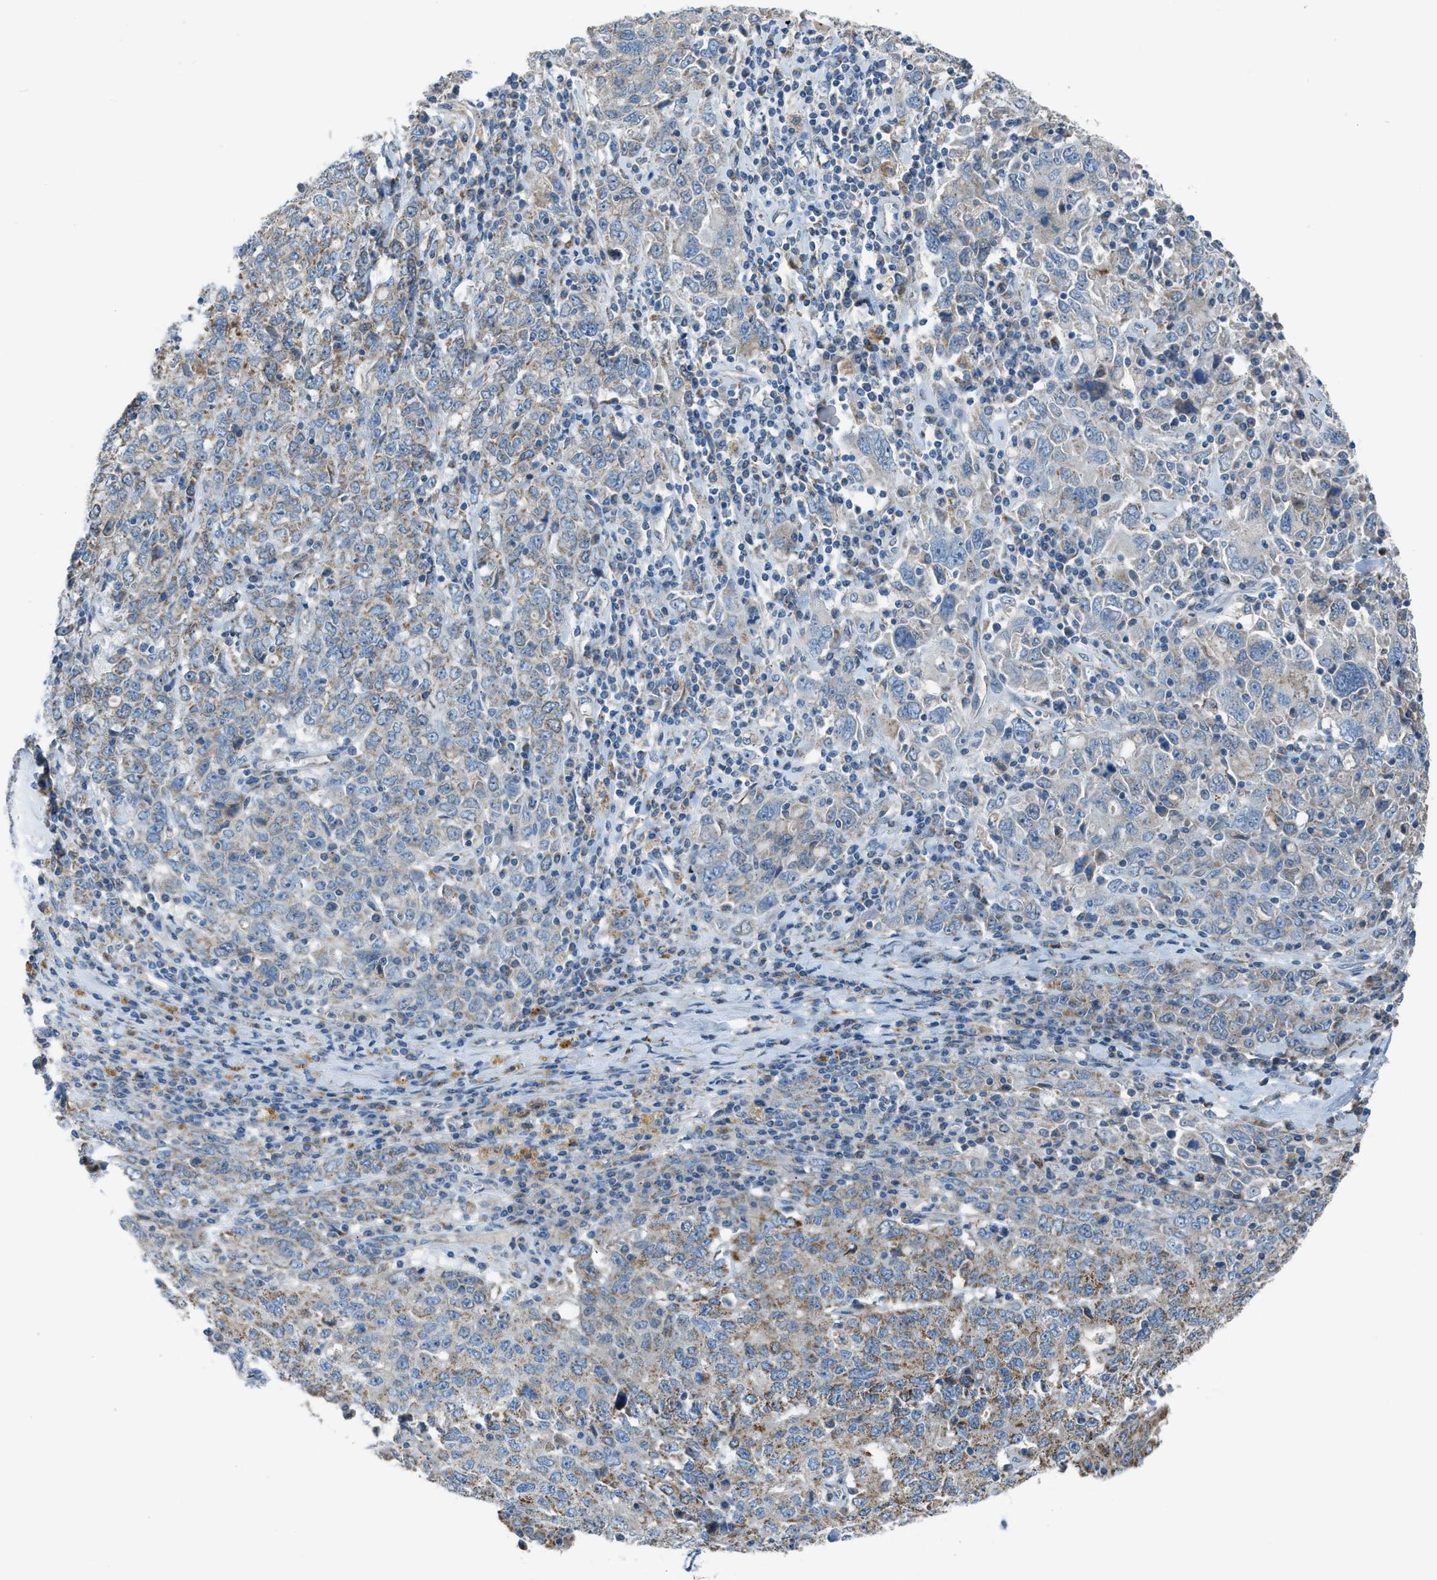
{"staining": {"intensity": "moderate", "quantity": "<25%", "location": "cytoplasmic/membranous"}, "tissue": "ovarian cancer", "cell_type": "Tumor cells", "image_type": "cancer", "snomed": [{"axis": "morphology", "description": "Carcinoma, endometroid"}, {"axis": "topography", "description": "Ovary"}], "caption": "There is low levels of moderate cytoplasmic/membranous expression in tumor cells of ovarian endometroid carcinoma, as demonstrated by immunohistochemical staining (brown color).", "gene": "SMIM20", "patient": {"sex": "female", "age": 62}}